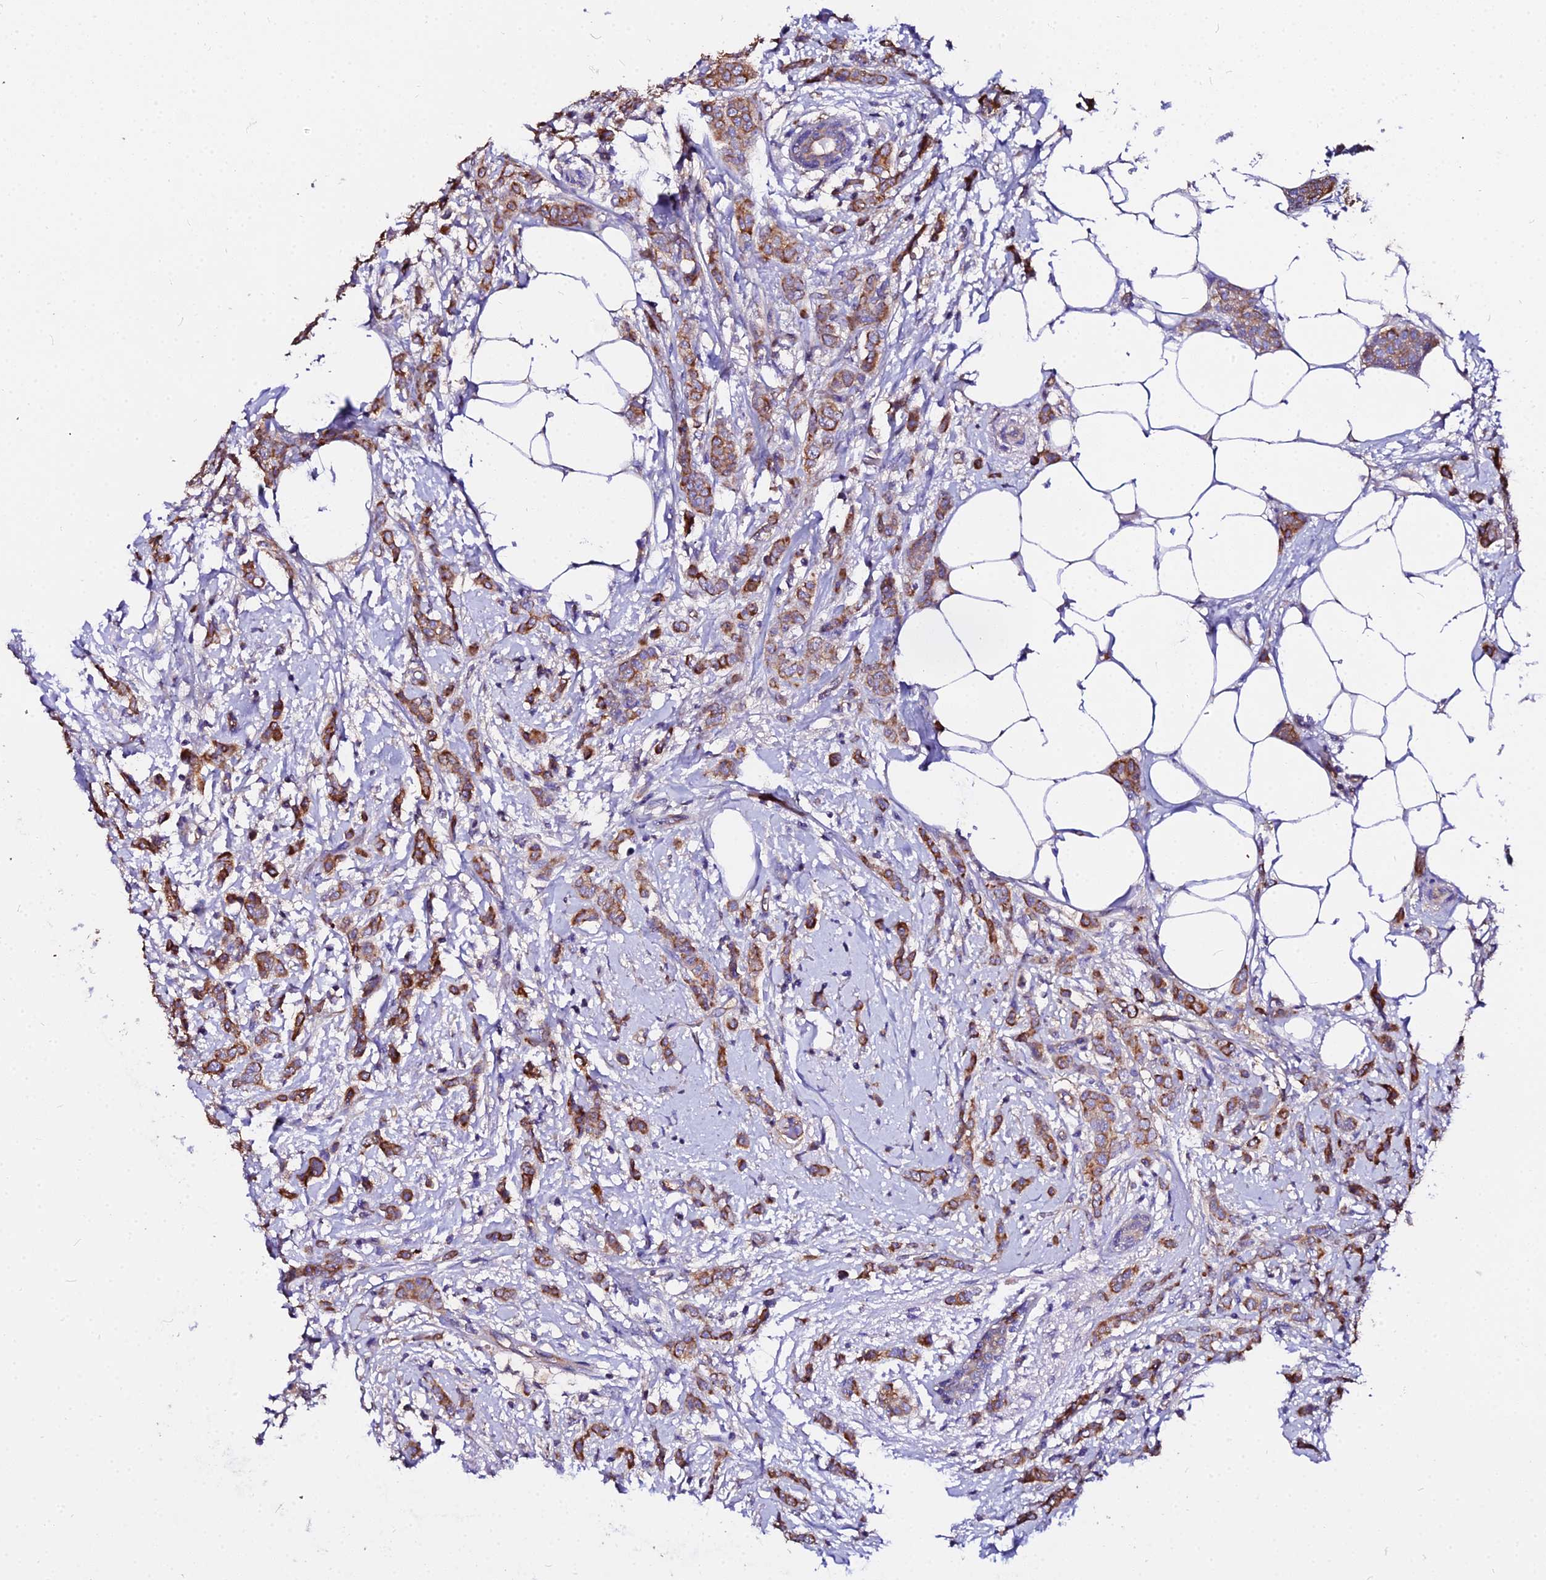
{"staining": {"intensity": "moderate", "quantity": ">75%", "location": "cytoplasmic/membranous"}, "tissue": "breast cancer", "cell_type": "Tumor cells", "image_type": "cancer", "snomed": [{"axis": "morphology", "description": "Duct carcinoma"}, {"axis": "topography", "description": "Breast"}], "caption": "Brown immunohistochemical staining in breast intraductal carcinoma exhibits moderate cytoplasmic/membranous staining in about >75% of tumor cells.", "gene": "DAW1", "patient": {"sex": "female", "age": 72}}